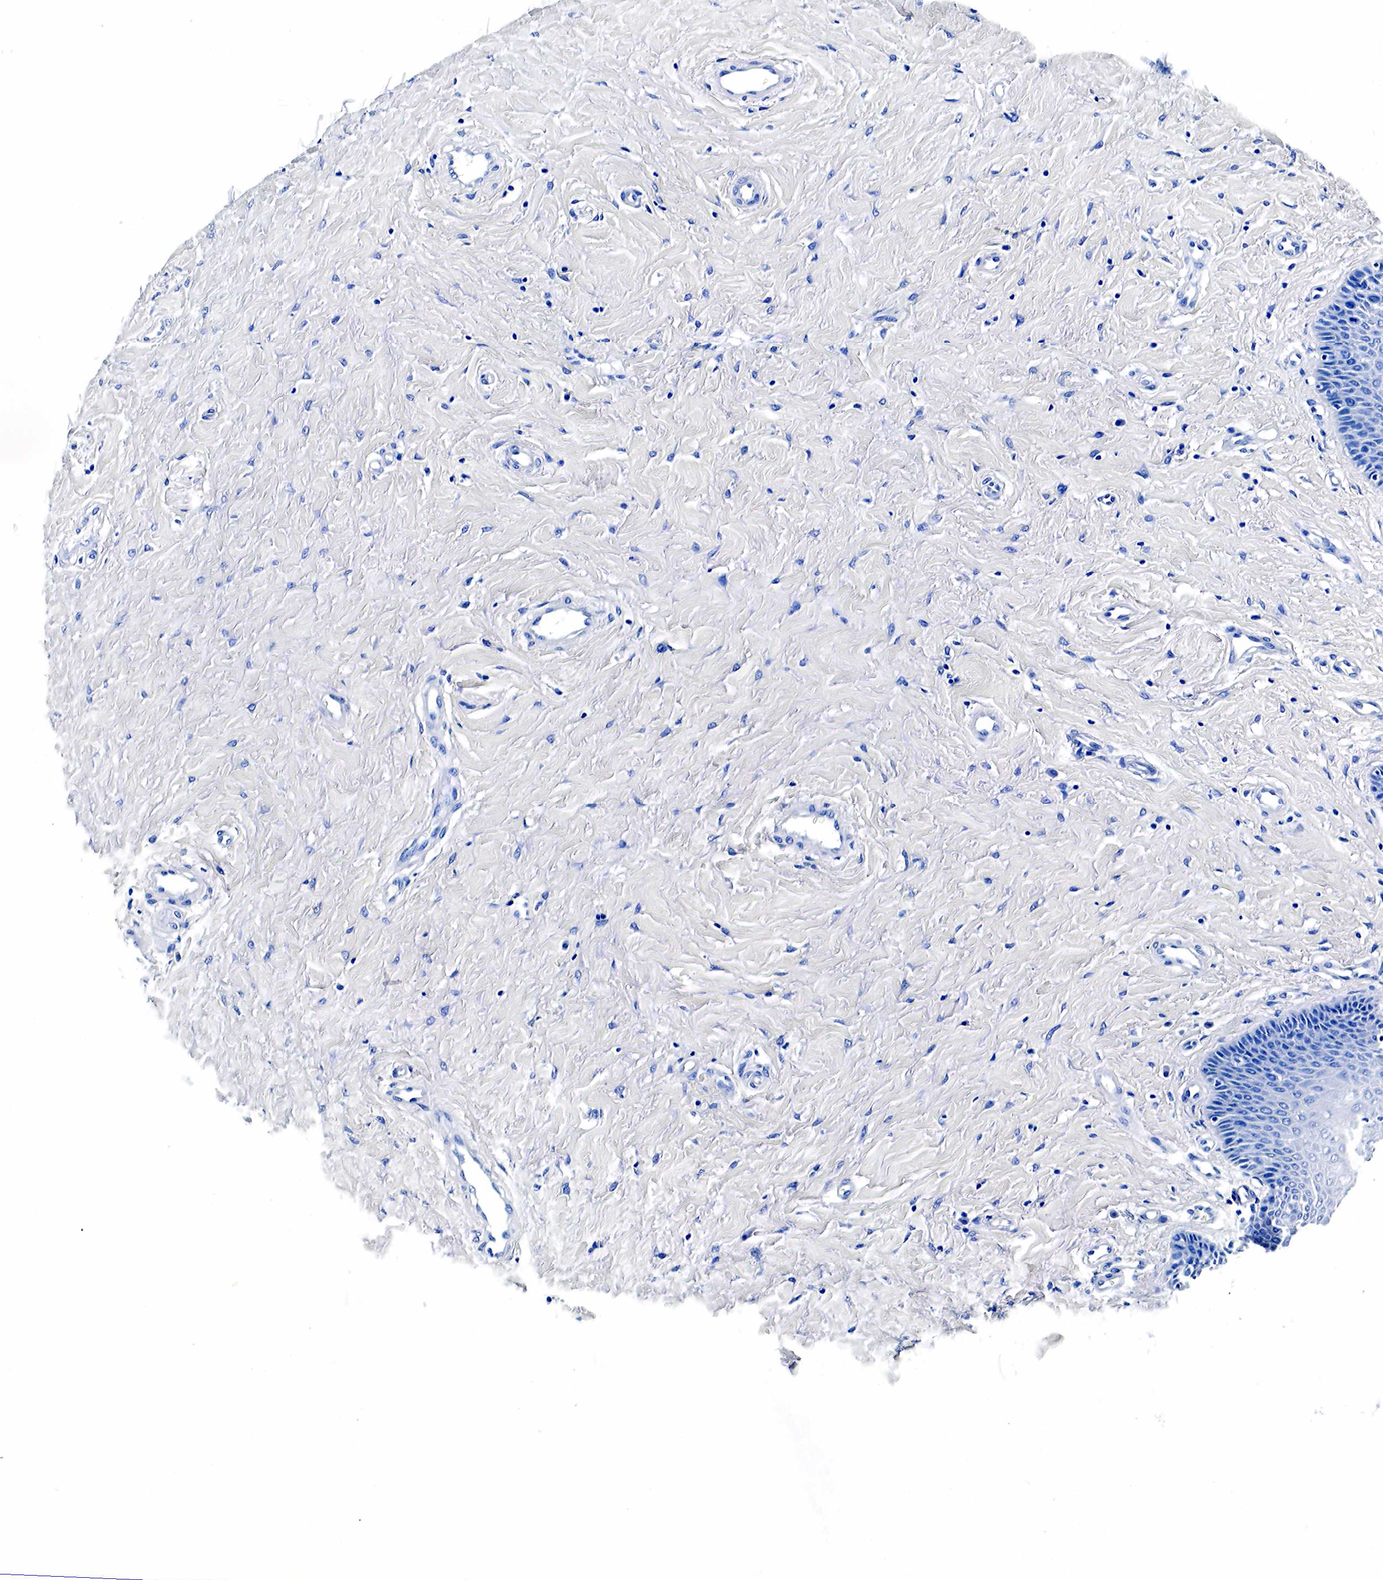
{"staining": {"intensity": "negative", "quantity": "none", "location": "none"}, "tissue": "vagina", "cell_type": "Squamous epithelial cells", "image_type": "normal", "snomed": [{"axis": "morphology", "description": "Normal tissue, NOS"}, {"axis": "topography", "description": "Vagina"}], "caption": "IHC image of normal vagina: vagina stained with DAB (3,3'-diaminobenzidine) exhibits no significant protein expression in squamous epithelial cells. Nuclei are stained in blue.", "gene": "GAST", "patient": {"sex": "female", "age": 68}}